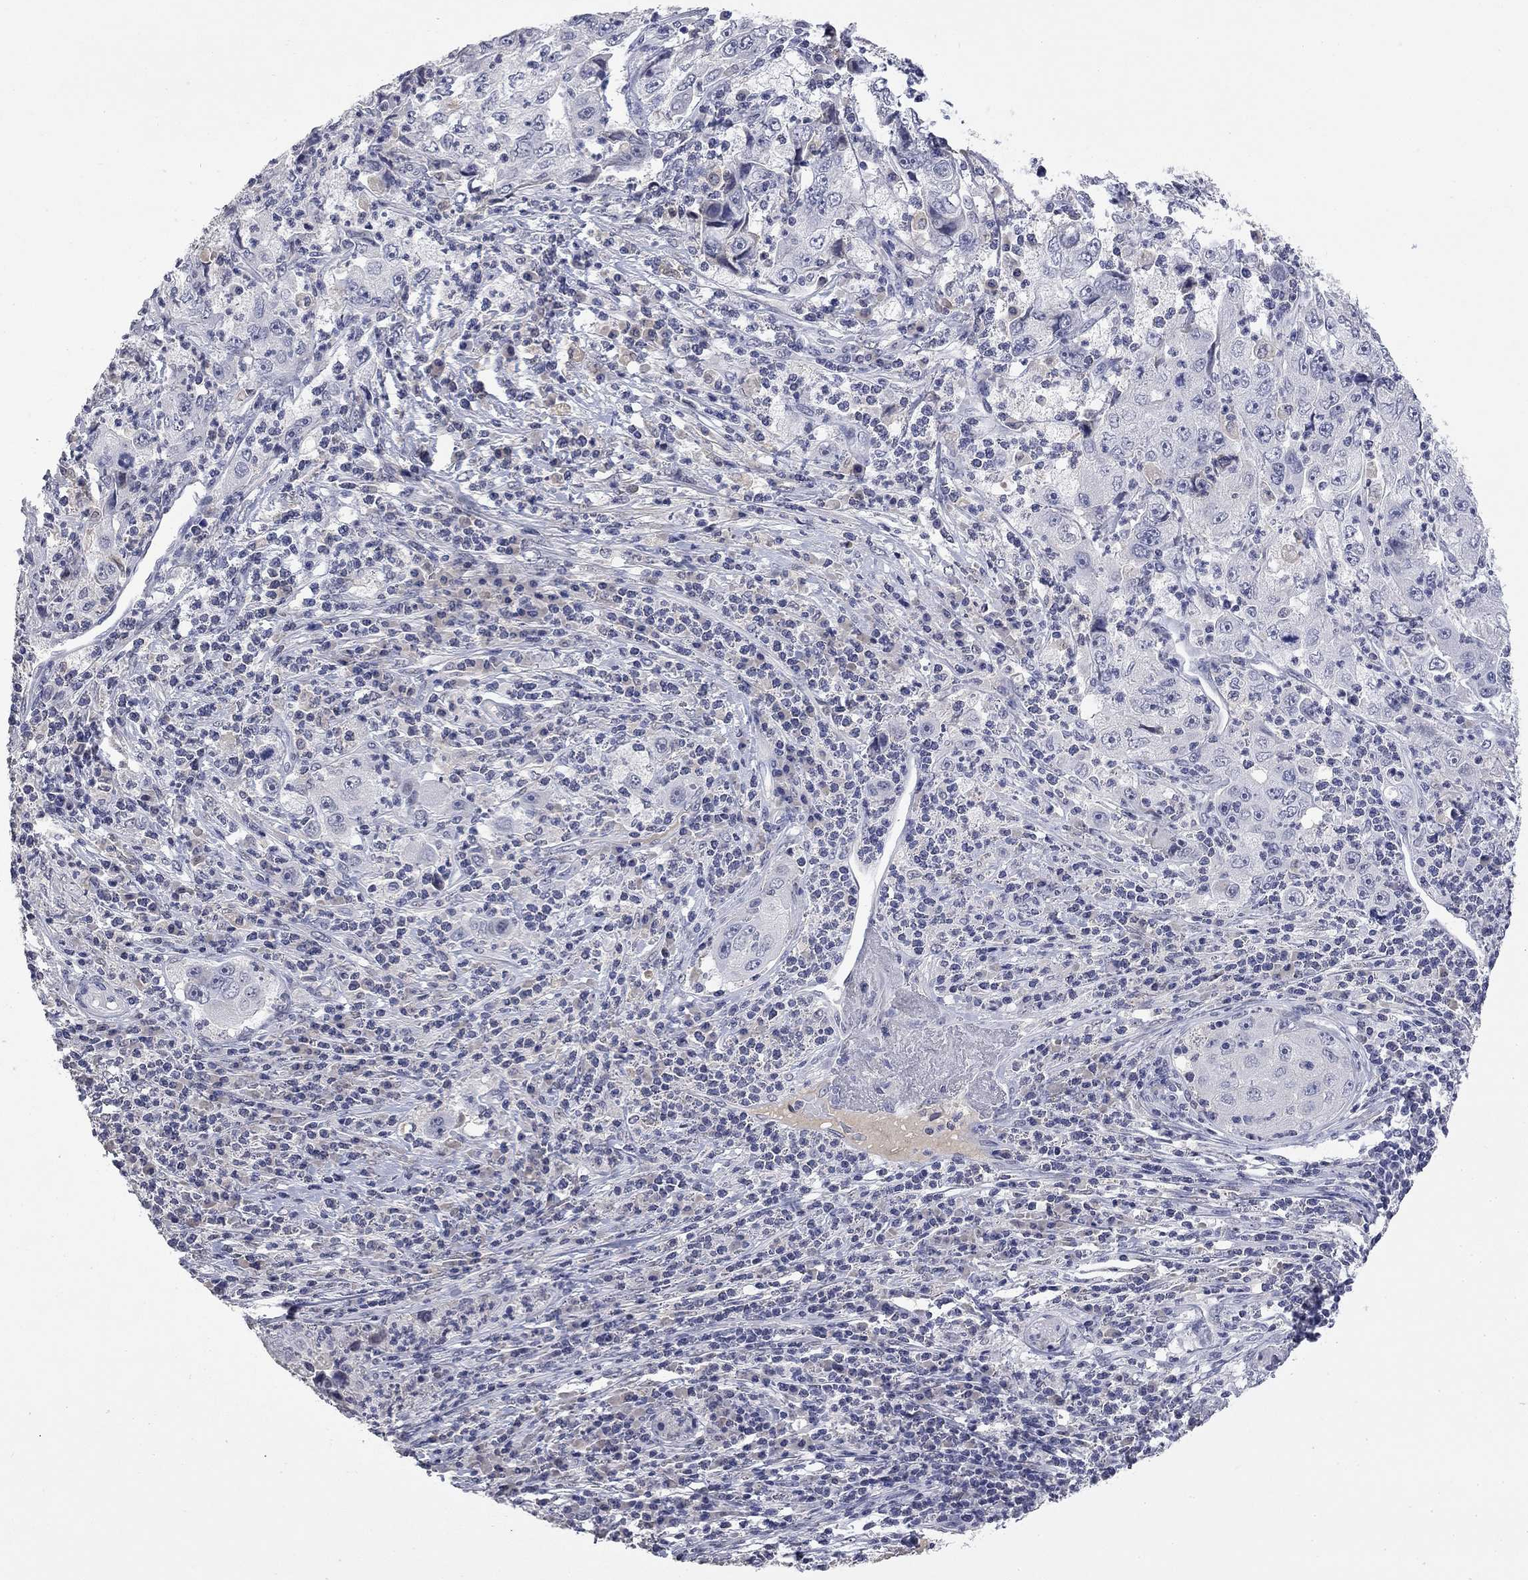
{"staining": {"intensity": "negative", "quantity": "none", "location": "none"}, "tissue": "cervical cancer", "cell_type": "Tumor cells", "image_type": "cancer", "snomed": [{"axis": "morphology", "description": "Squamous cell carcinoma, NOS"}, {"axis": "topography", "description": "Cervix"}], "caption": "Immunohistochemical staining of cervical squamous cell carcinoma shows no significant positivity in tumor cells. (DAB immunohistochemistry visualized using brightfield microscopy, high magnification).", "gene": "SLC51A", "patient": {"sex": "female", "age": 36}}